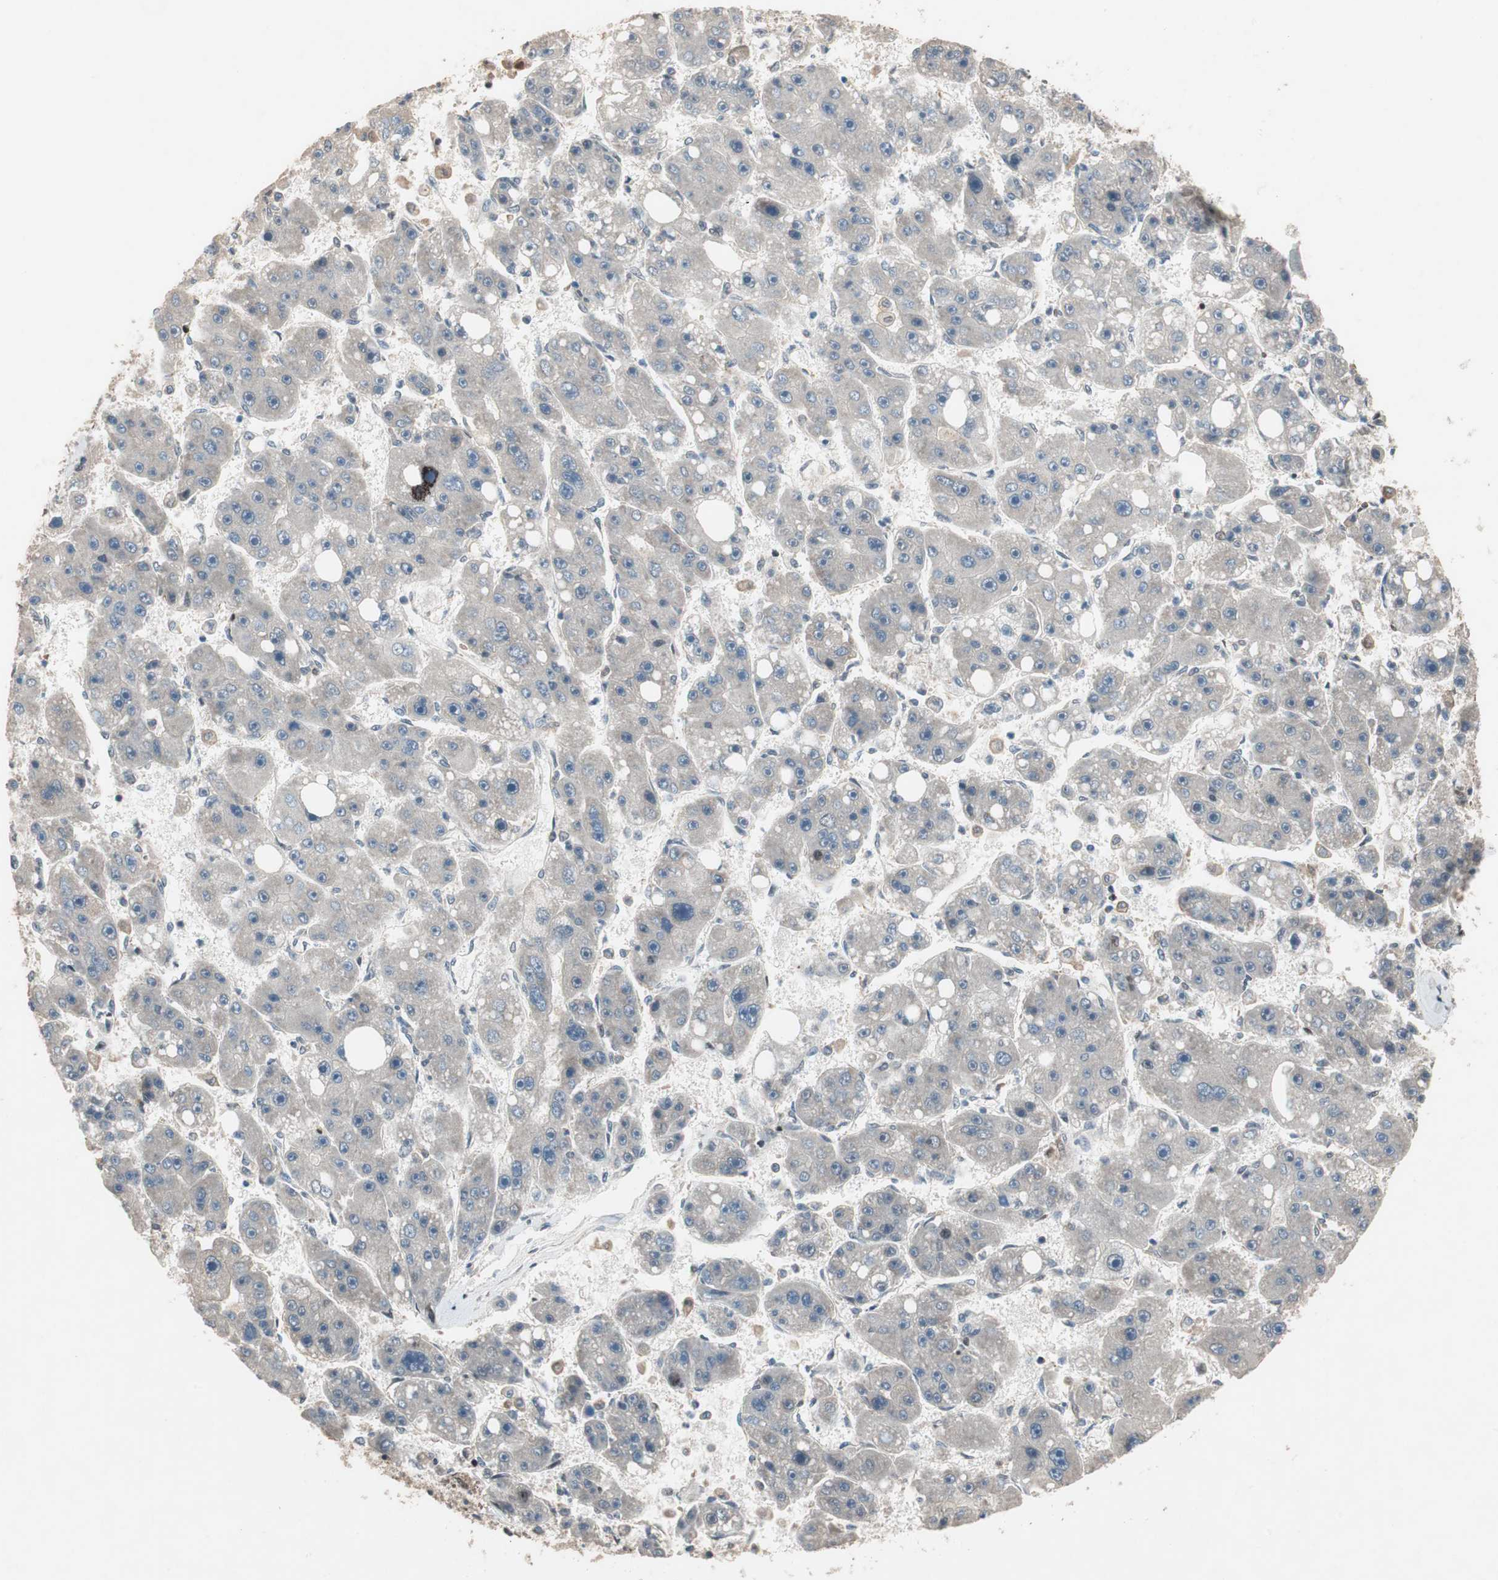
{"staining": {"intensity": "weak", "quantity": ">75%", "location": "cytoplasmic/membranous"}, "tissue": "liver cancer", "cell_type": "Tumor cells", "image_type": "cancer", "snomed": [{"axis": "morphology", "description": "Carcinoma, Hepatocellular, NOS"}, {"axis": "topography", "description": "Liver"}], "caption": "Immunohistochemistry micrograph of neoplastic tissue: human liver hepatocellular carcinoma stained using immunohistochemistry exhibits low levels of weak protein expression localized specifically in the cytoplasmic/membranous of tumor cells, appearing as a cytoplasmic/membranous brown color.", "gene": "GART", "patient": {"sex": "female", "age": 61}}